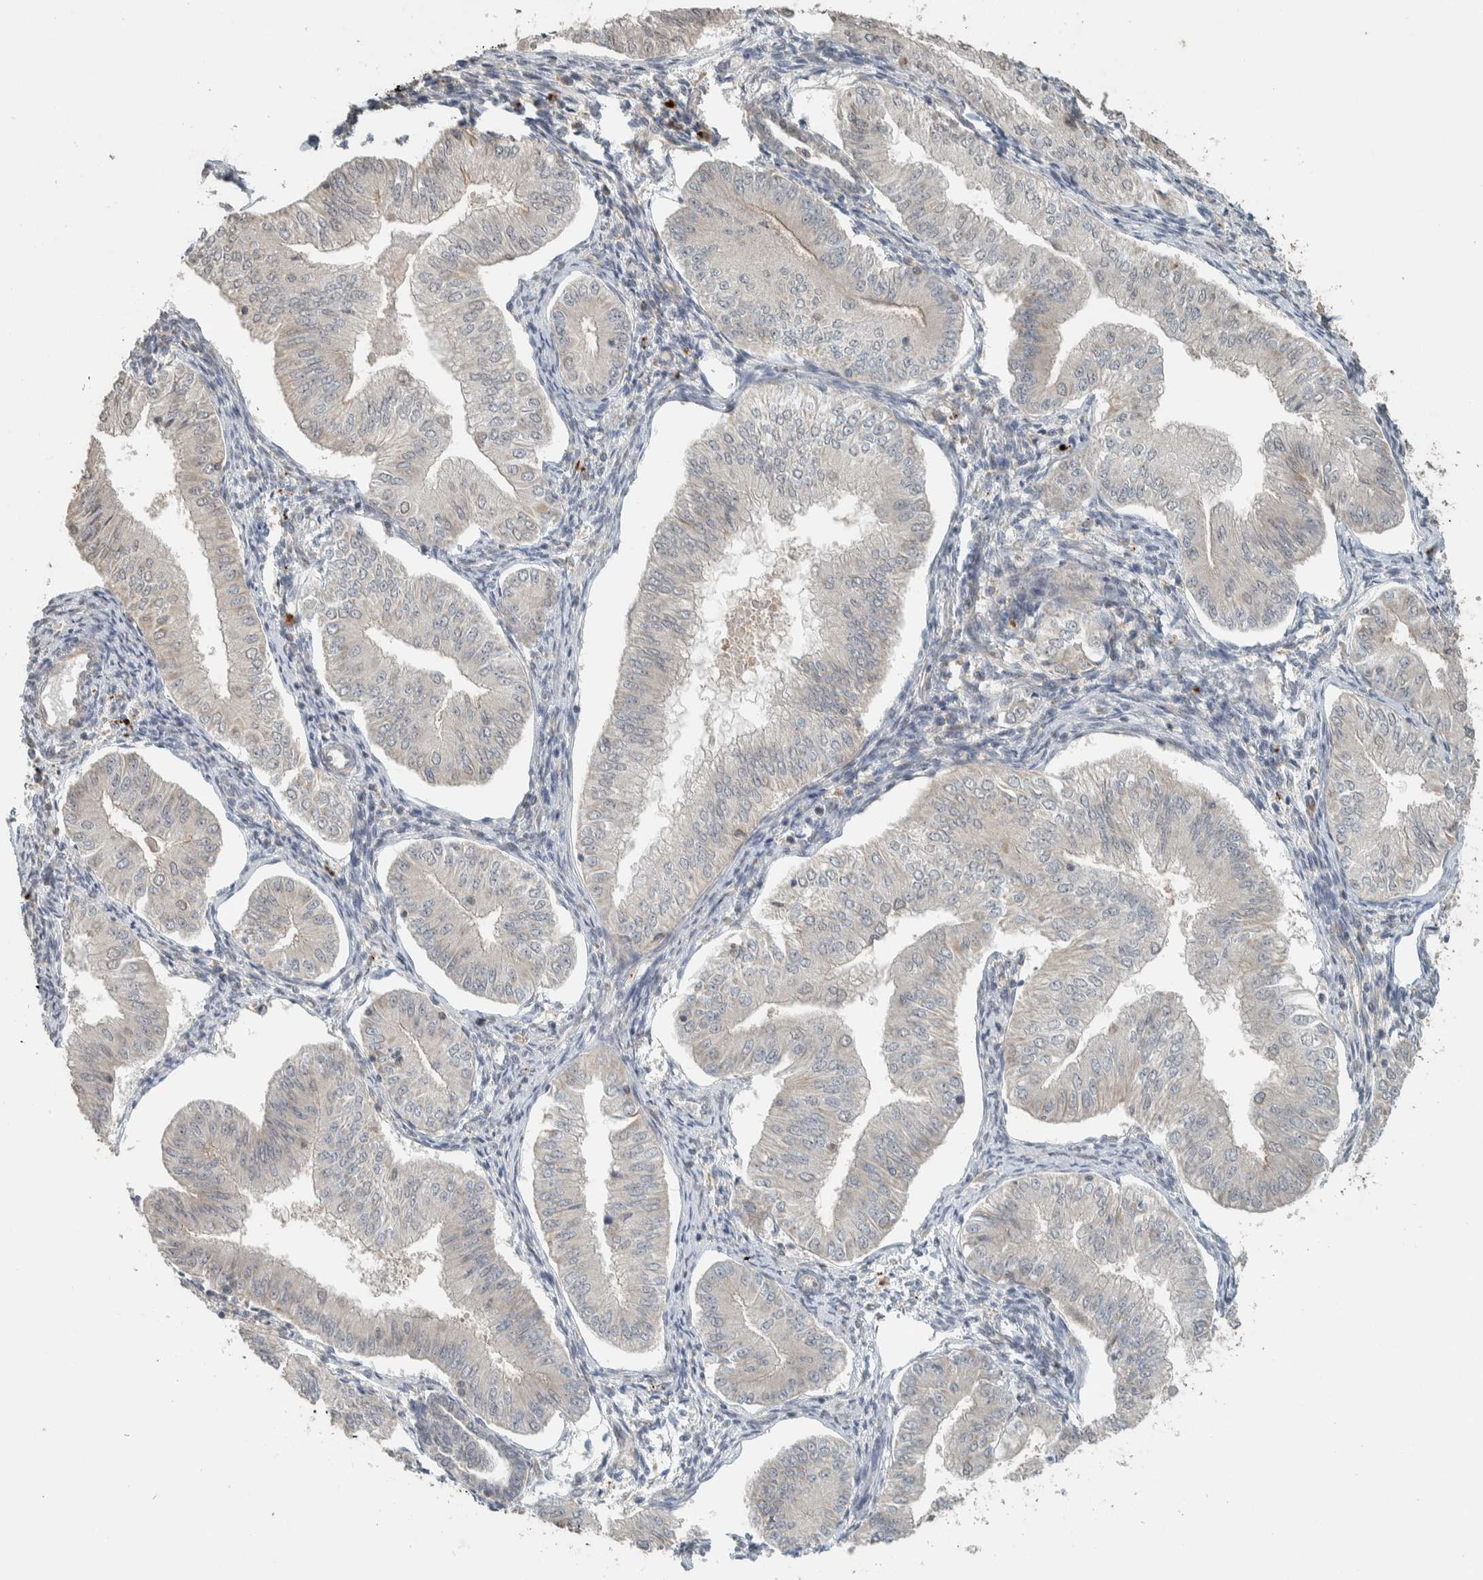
{"staining": {"intensity": "negative", "quantity": "none", "location": "none"}, "tissue": "endometrial cancer", "cell_type": "Tumor cells", "image_type": "cancer", "snomed": [{"axis": "morphology", "description": "Normal tissue, NOS"}, {"axis": "morphology", "description": "Adenocarcinoma, NOS"}, {"axis": "topography", "description": "Endometrium"}], "caption": "Tumor cells are negative for protein expression in human adenocarcinoma (endometrial).", "gene": "PDE7B", "patient": {"sex": "female", "age": 53}}